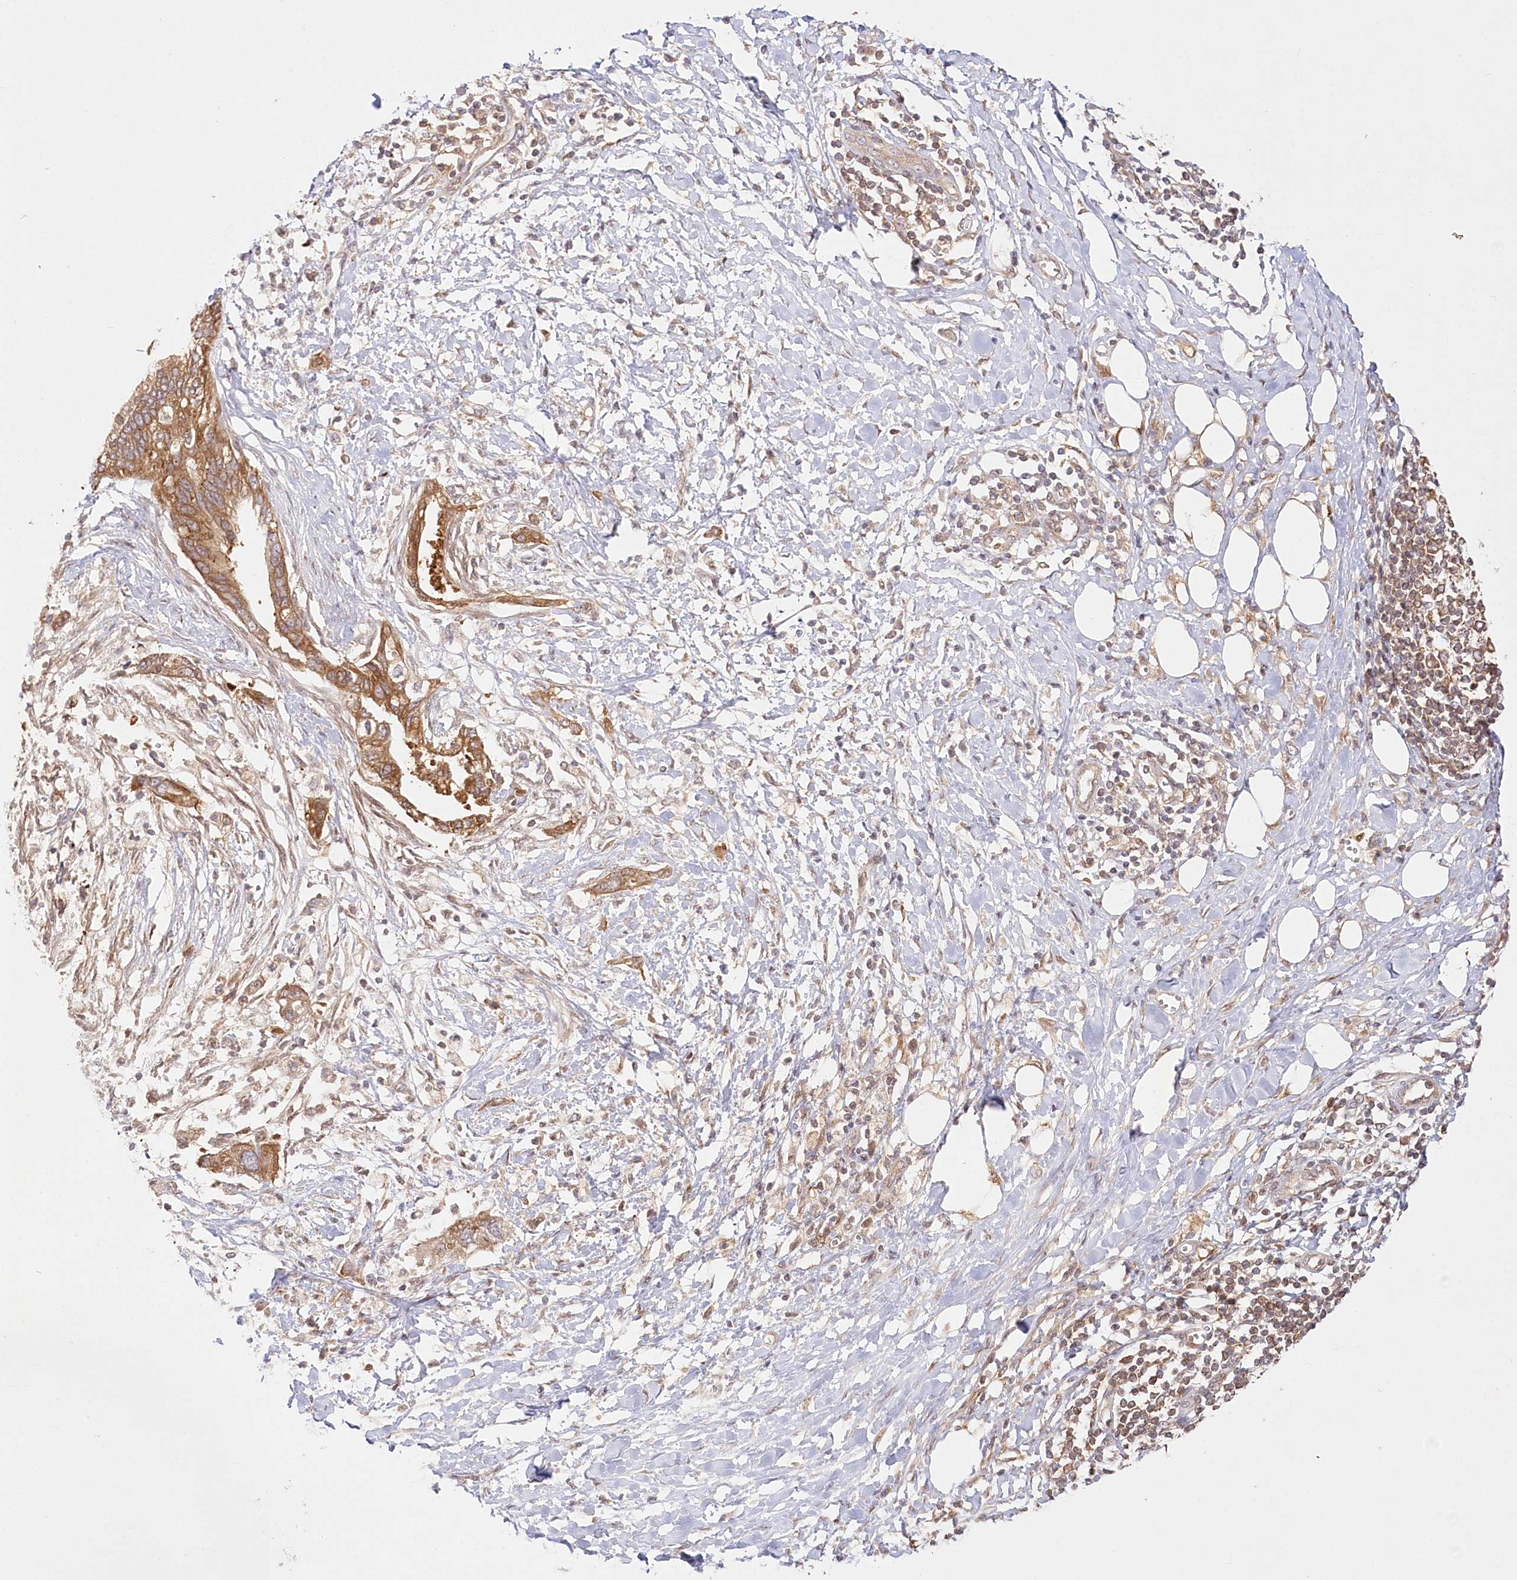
{"staining": {"intensity": "moderate", "quantity": ">75%", "location": "cytoplasmic/membranous"}, "tissue": "pancreatic cancer", "cell_type": "Tumor cells", "image_type": "cancer", "snomed": [{"axis": "morphology", "description": "Normal tissue, NOS"}, {"axis": "morphology", "description": "Adenocarcinoma, NOS"}, {"axis": "topography", "description": "Pancreas"}, {"axis": "topography", "description": "Peripheral nerve tissue"}], "caption": "High-magnification brightfield microscopy of pancreatic adenocarcinoma stained with DAB (brown) and counterstained with hematoxylin (blue). tumor cells exhibit moderate cytoplasmic/membranous staining is appreciated in approximately>75% of cells.", "gene": "INPP4B", "patient": {"sex": "male", "age": 59}}